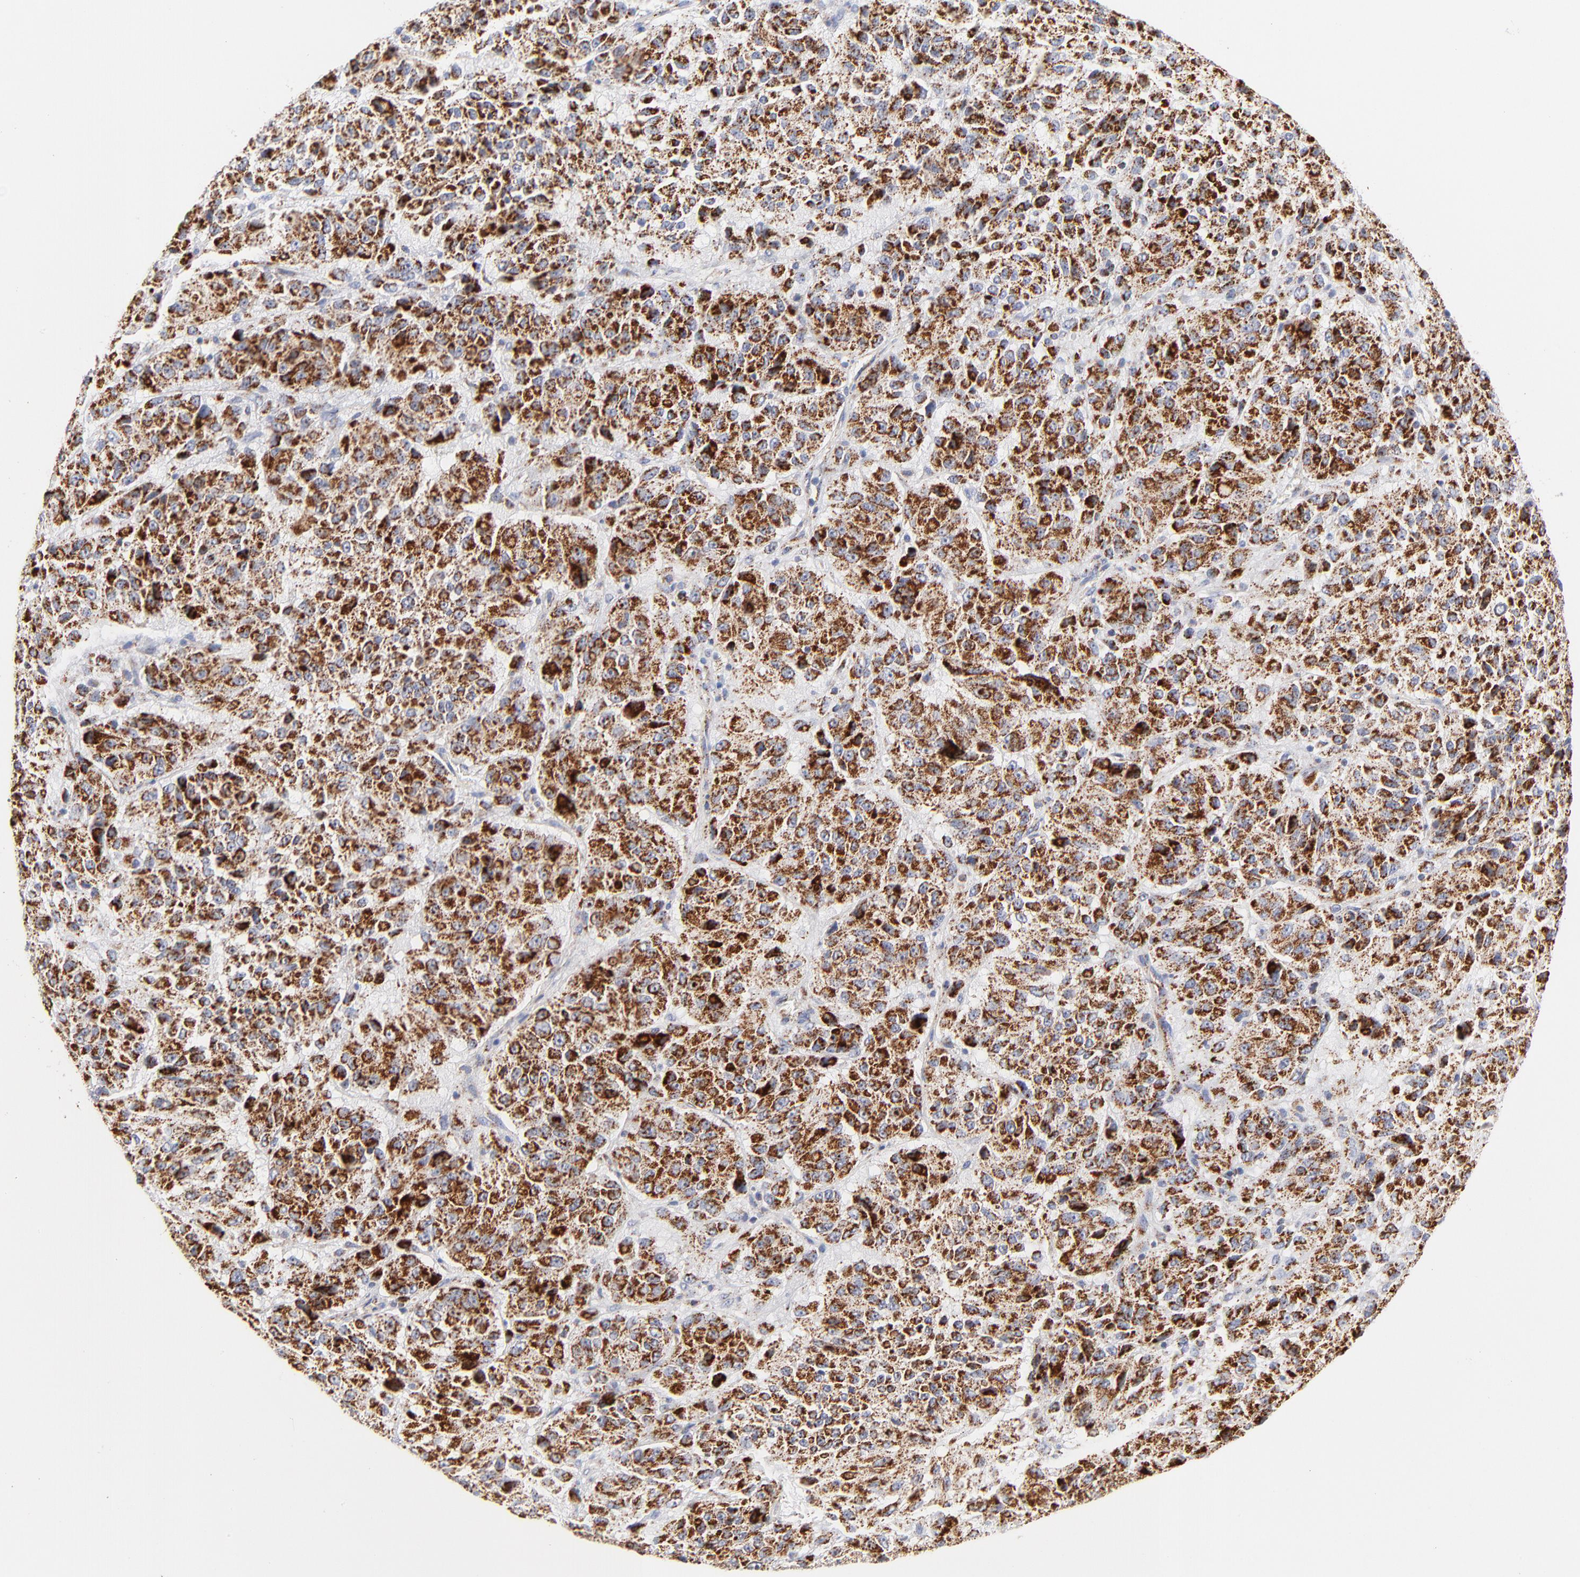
{"staining": {"intensity": "strong", "quantity": ">75%", "location": "cytoplasmic/membranous"}, "tissue": "melanoma", "cell_type": "Tumor cells", "image_type": "cancer", "snomed": [{"axis": "morphology", "description": "Malignant melanoma, Metastatic site"}, {"axis": "topography", "description": "Lung"}], "caption": "There is high levels of strong cytoplasmic/membranous expression in tumor cells of melanoma, as demonstrated by immunohistochemical staining (brown color).", "gene": "DLAT", "patient": {"sex": "male", "age": 64}}